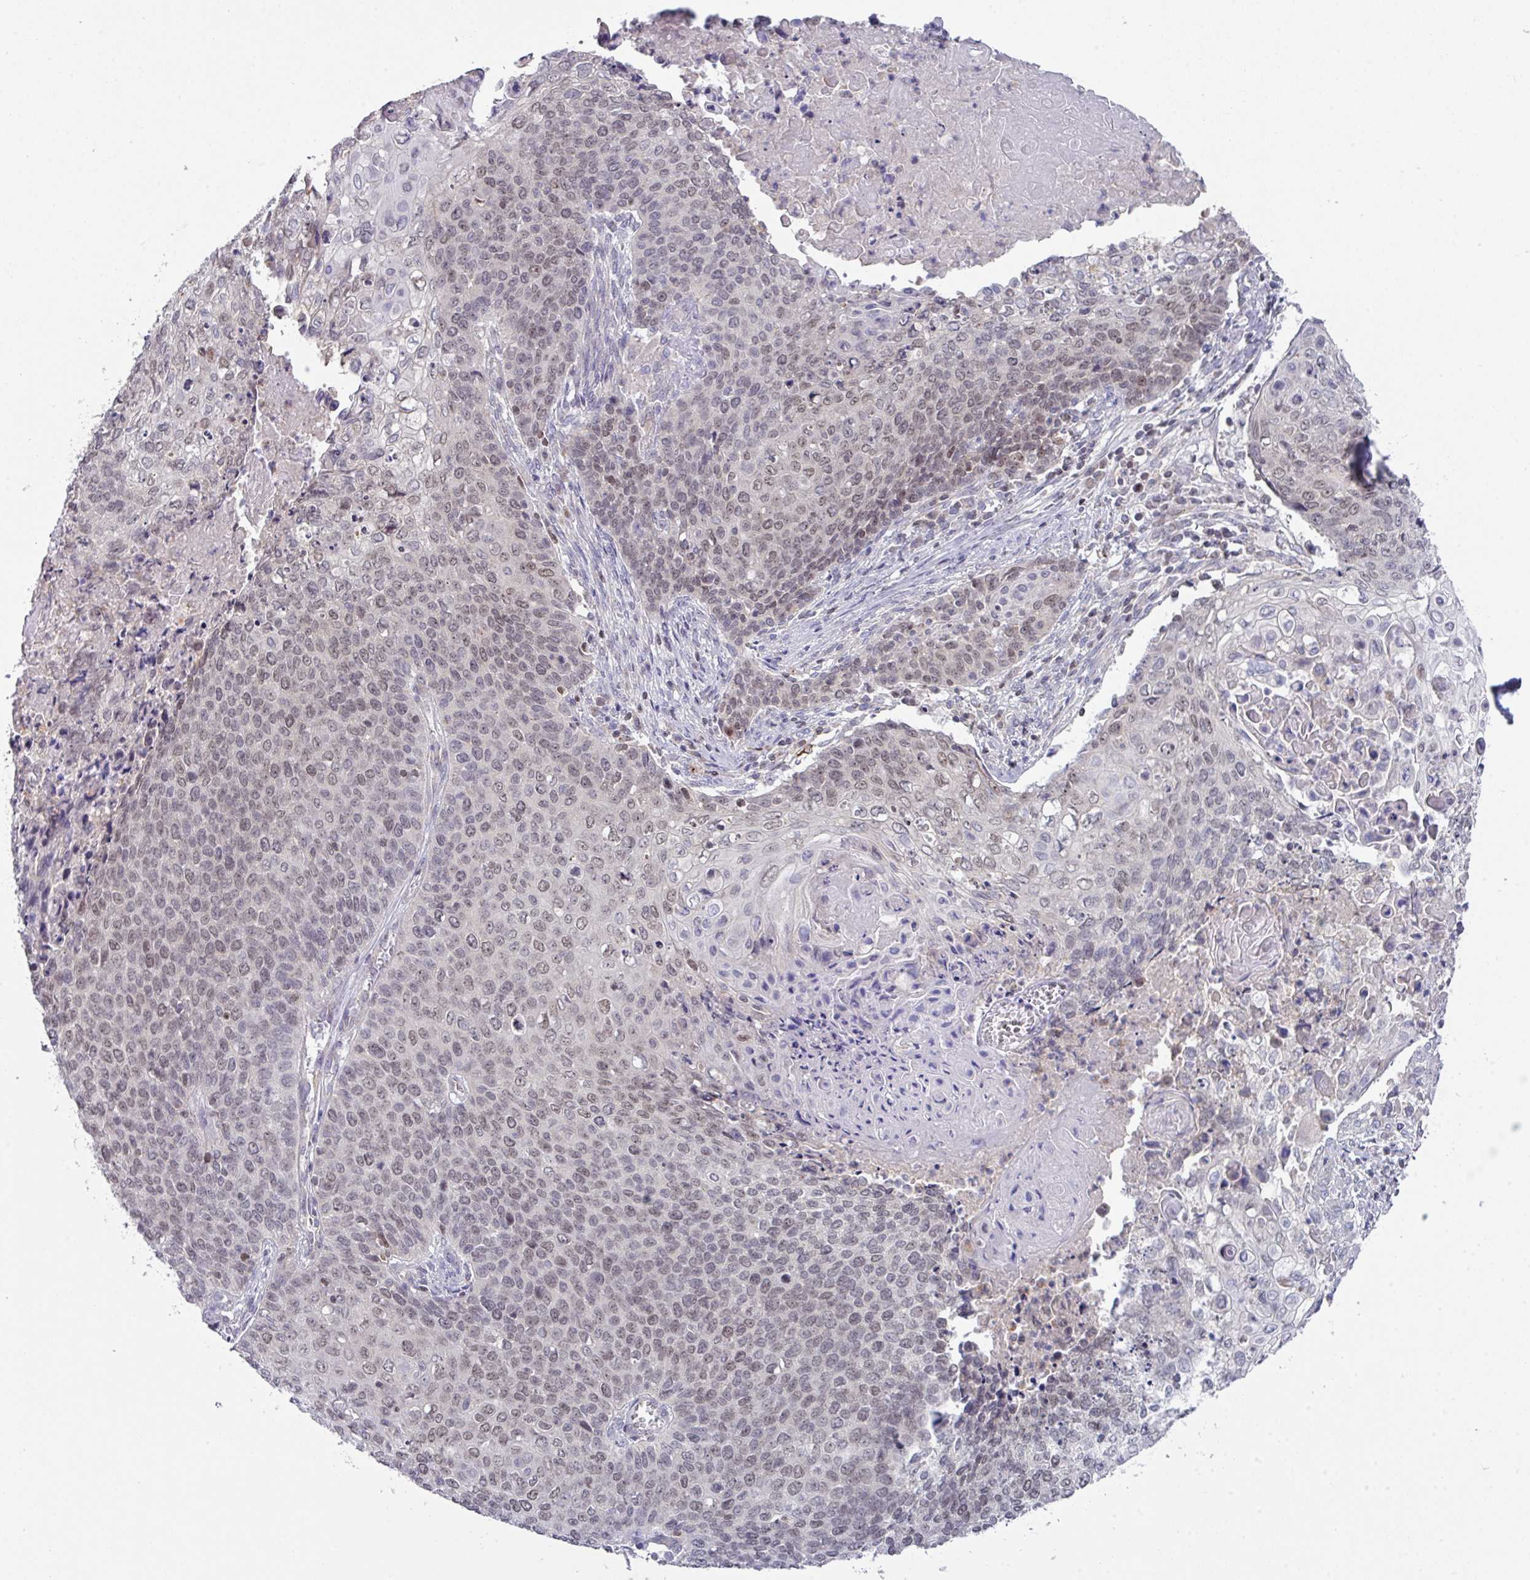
{"staining": {"intensity": "weak", "quantity": "<25%", "location": "nuclear"}, "tissue": "cervical cancer", "cell_type": "Tumor cells", "image_type": "cancer", "snomed": [{"axis": "morphology", "description": "Squamous cell carcinoma, NOS"}, {"axis": "topography", "description": "Cervix"}], "caption": "Immunohistochemical staining of squamous cell carcinoma (cervical) displays no significant staining in tumor cells.", "gene": "DCAF12L2", "patient": {"sex": "female", "age": 39}}